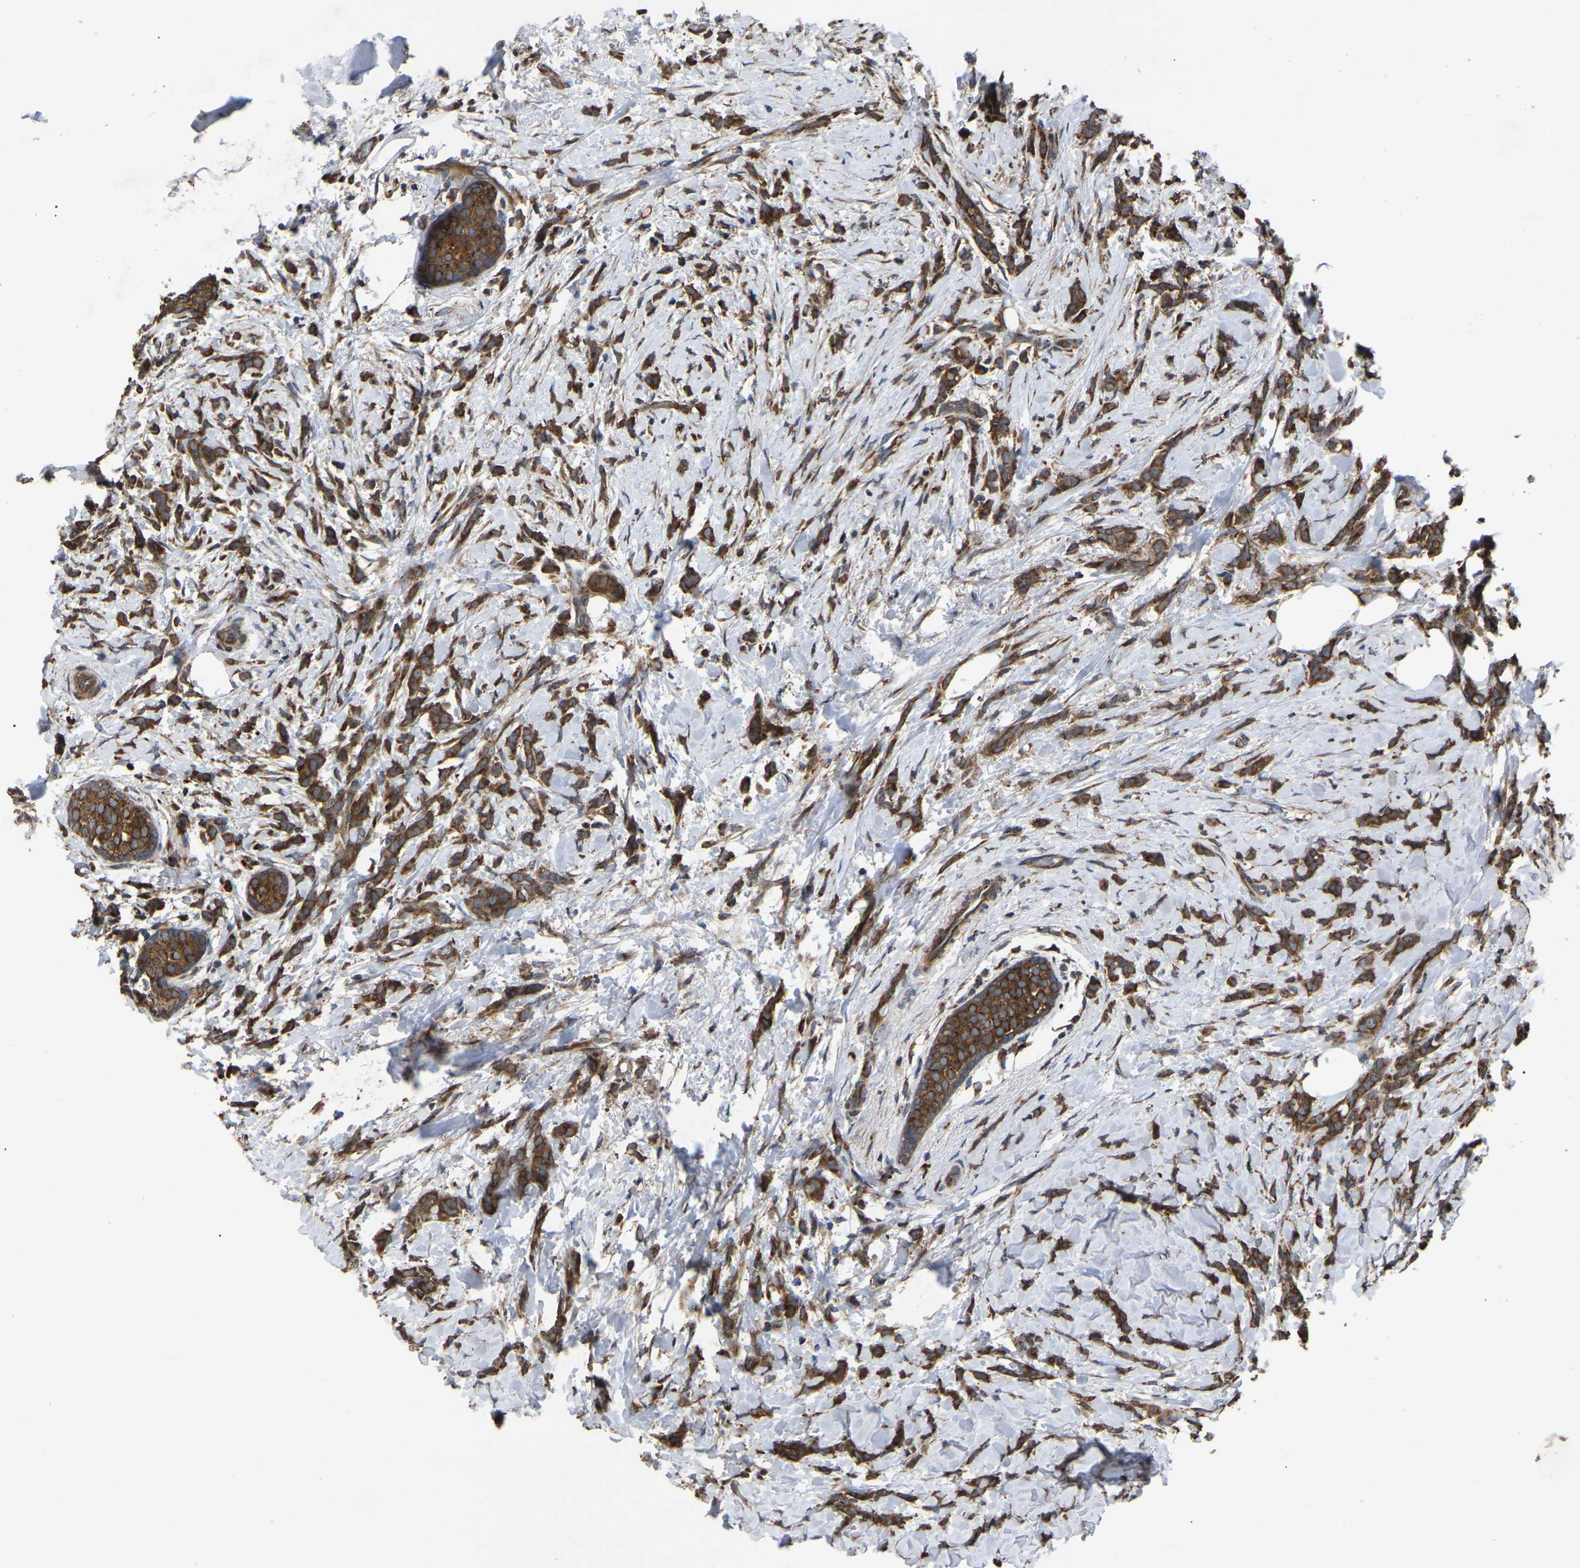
{"staining": {"intensity": "moderate", "quantity": ">75%", "location": "cytoplasmic/membranous"}, "tissue": "breast cancer", "cell_type": "Tumor cells", "image_type": "cancer", "snomed": [{"axis": "morphology", "description": "Lobular carcinoma, in situ"}, {"axis": "morphology", "description": "Lobular carcinoma"}, {"axis": "topography", "description": "Breast"}], "caption": "Approximately >75% of tumor cells in breast cancer show moderate cytoplasmic/membranous protein positivity as visualized by brown immunohistochemical staining.", "gene": "GCC1", "patient": {"sex": "female", "age": 41}}